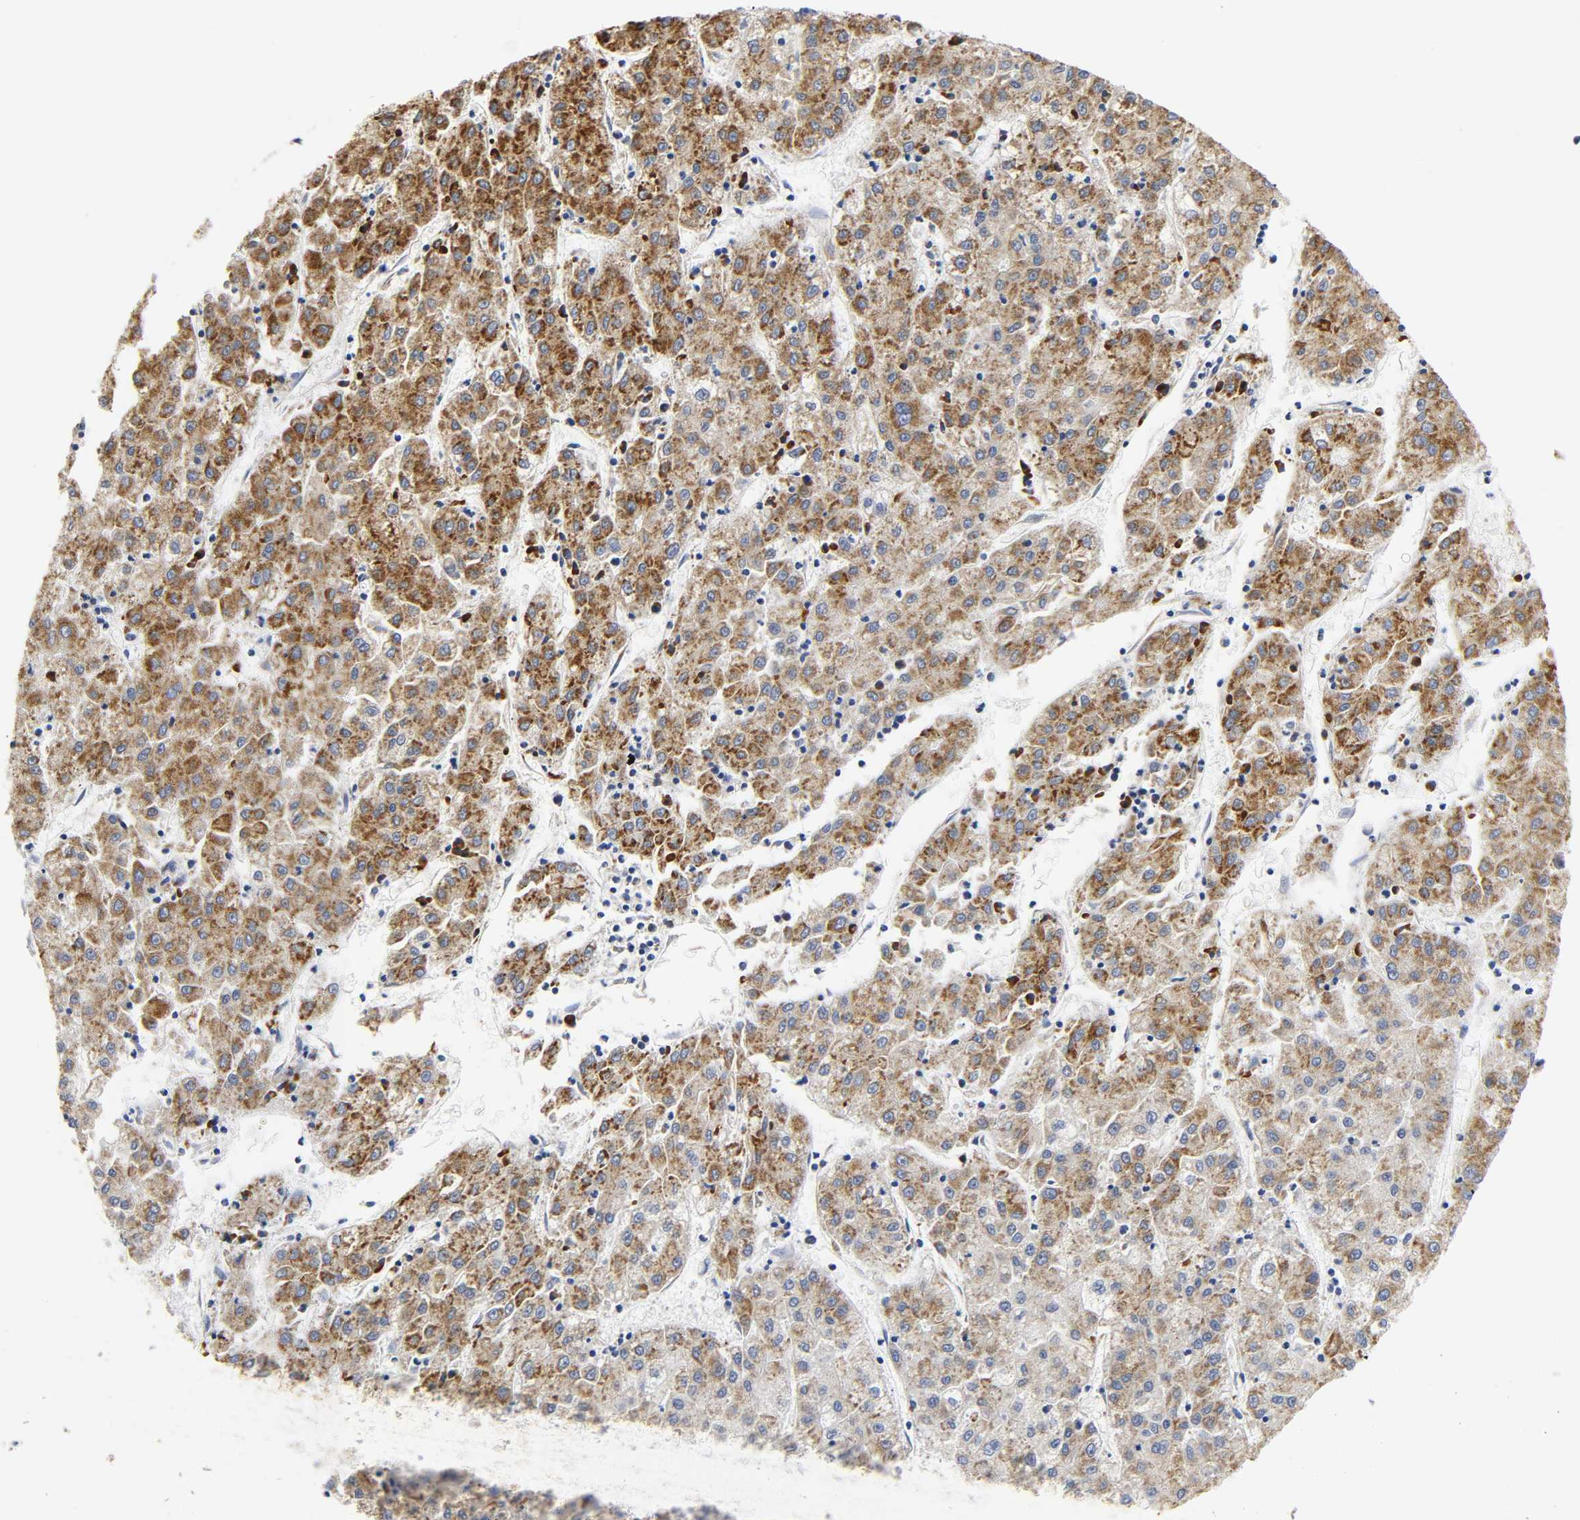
{"staining": {"intensity": "strong", "quantity": ">75%", "location": "cytoplasmic/membranous"}, "tissue": "liver cancer", "cell_type": "Tumor cells", "image_type": "cancer", "snomed": [{"axis": "morphology", "description": "Carcinoma, Hepatocellular, NOS"}, {"axis": "topography", "description": "Liver"}], "caption": "This is a micrograph of immunohistochemistry staining of liver cancer, which shows strong staining in the cytoplasmic/membranous of tumor cells.", "gene": "REL", "patient": {"sex": "male", "age": 72}}